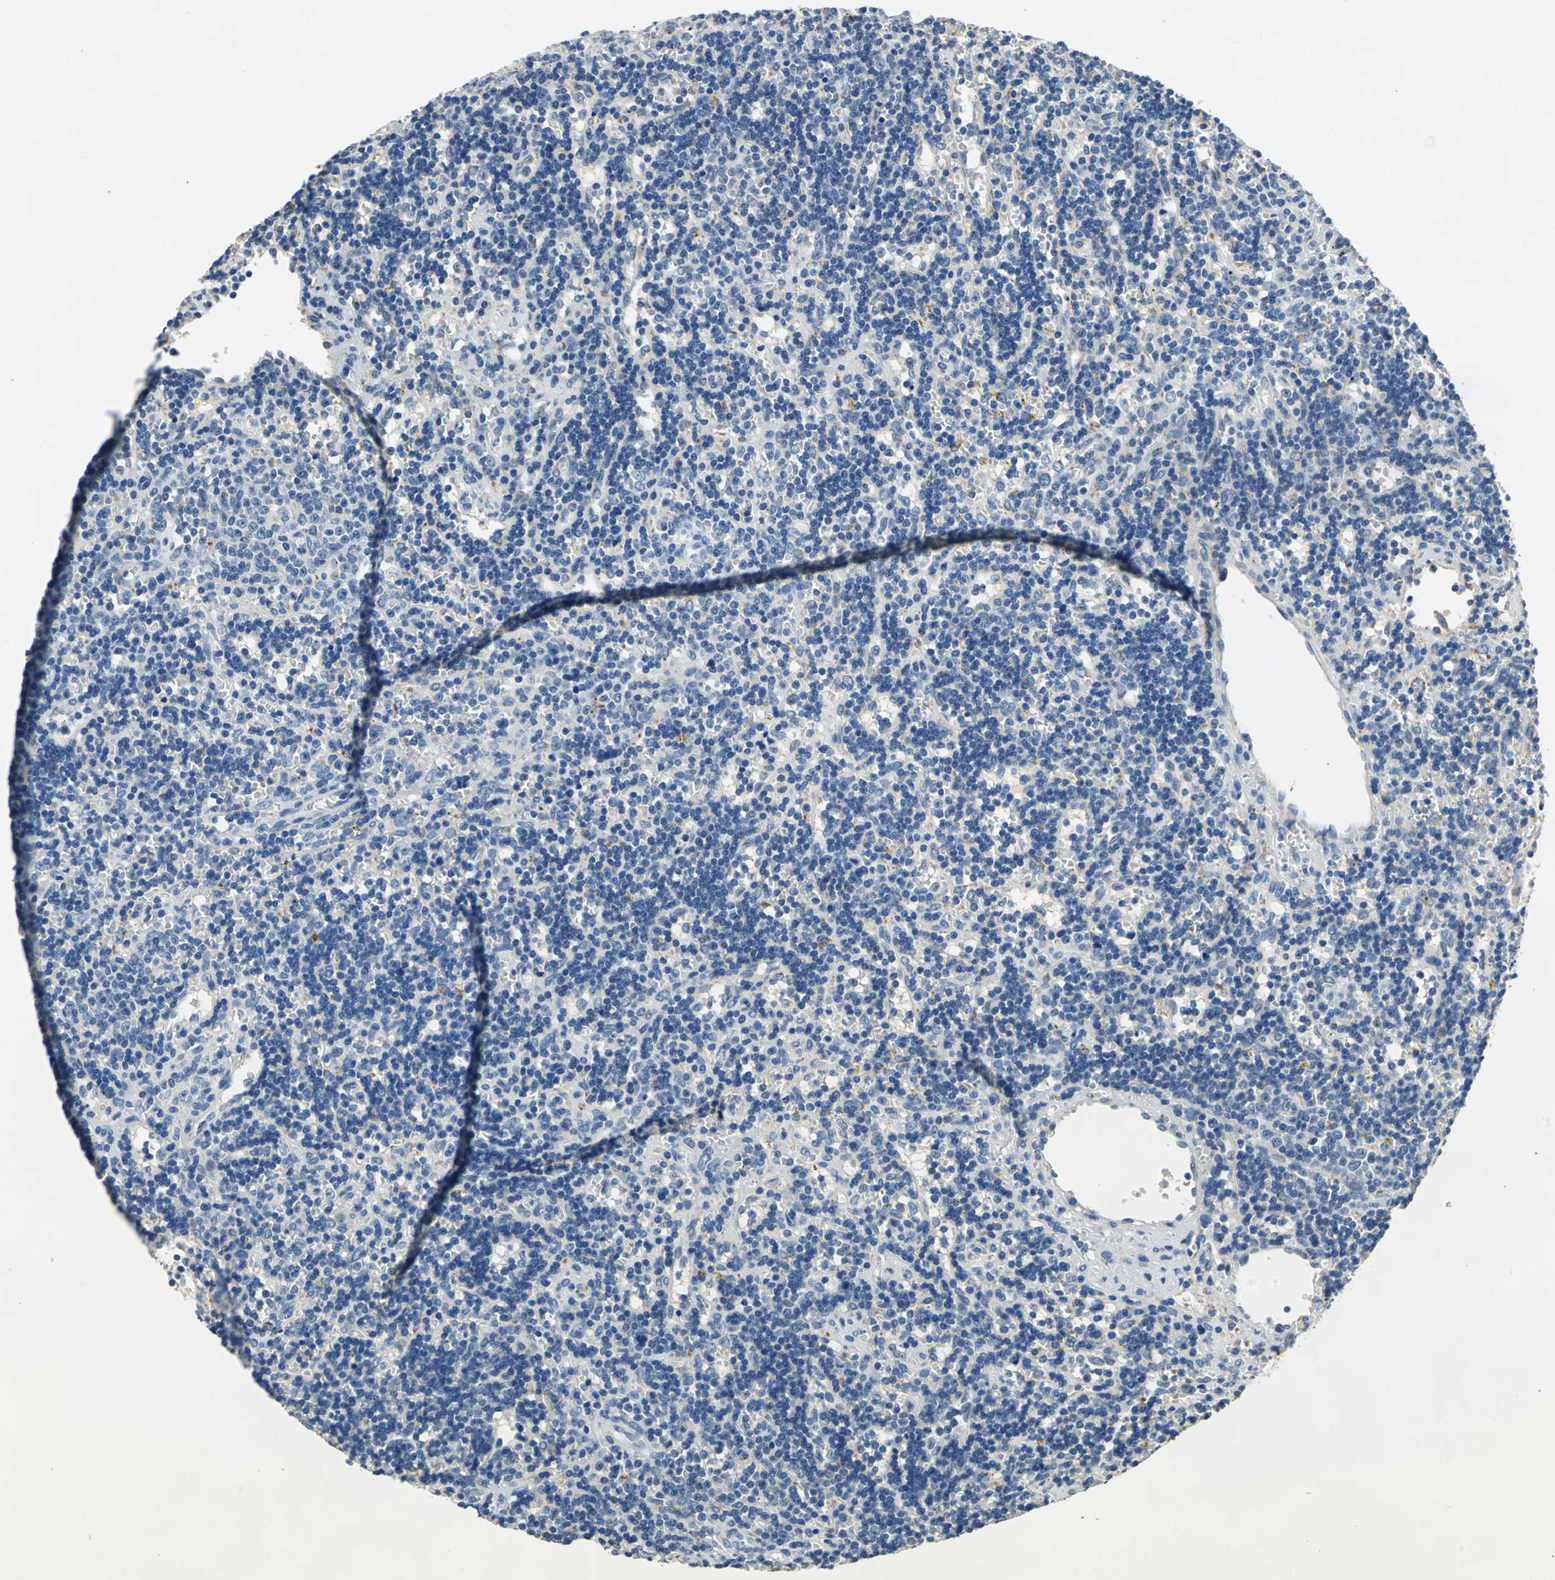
{"staining": {"intensity": "negative", "quantity": "none", "location": "none"}, "tissue": "lymphoma", "cell_type": "Tumor cells", "image_type": "cancer", "snomed": [{"axis": "morphology", "description": "Malignant lymphoma, non-Hodgkin's type, Low grade"}, {"axis": "topography", "description": "Spleen"}], "caption": "This is an immunohistochemistry (IHC) histopathology image of lymphoma. There is no expression in tumor cells.", "gene": "RASD2", "patient": {"sex": "male", "age": 60}}